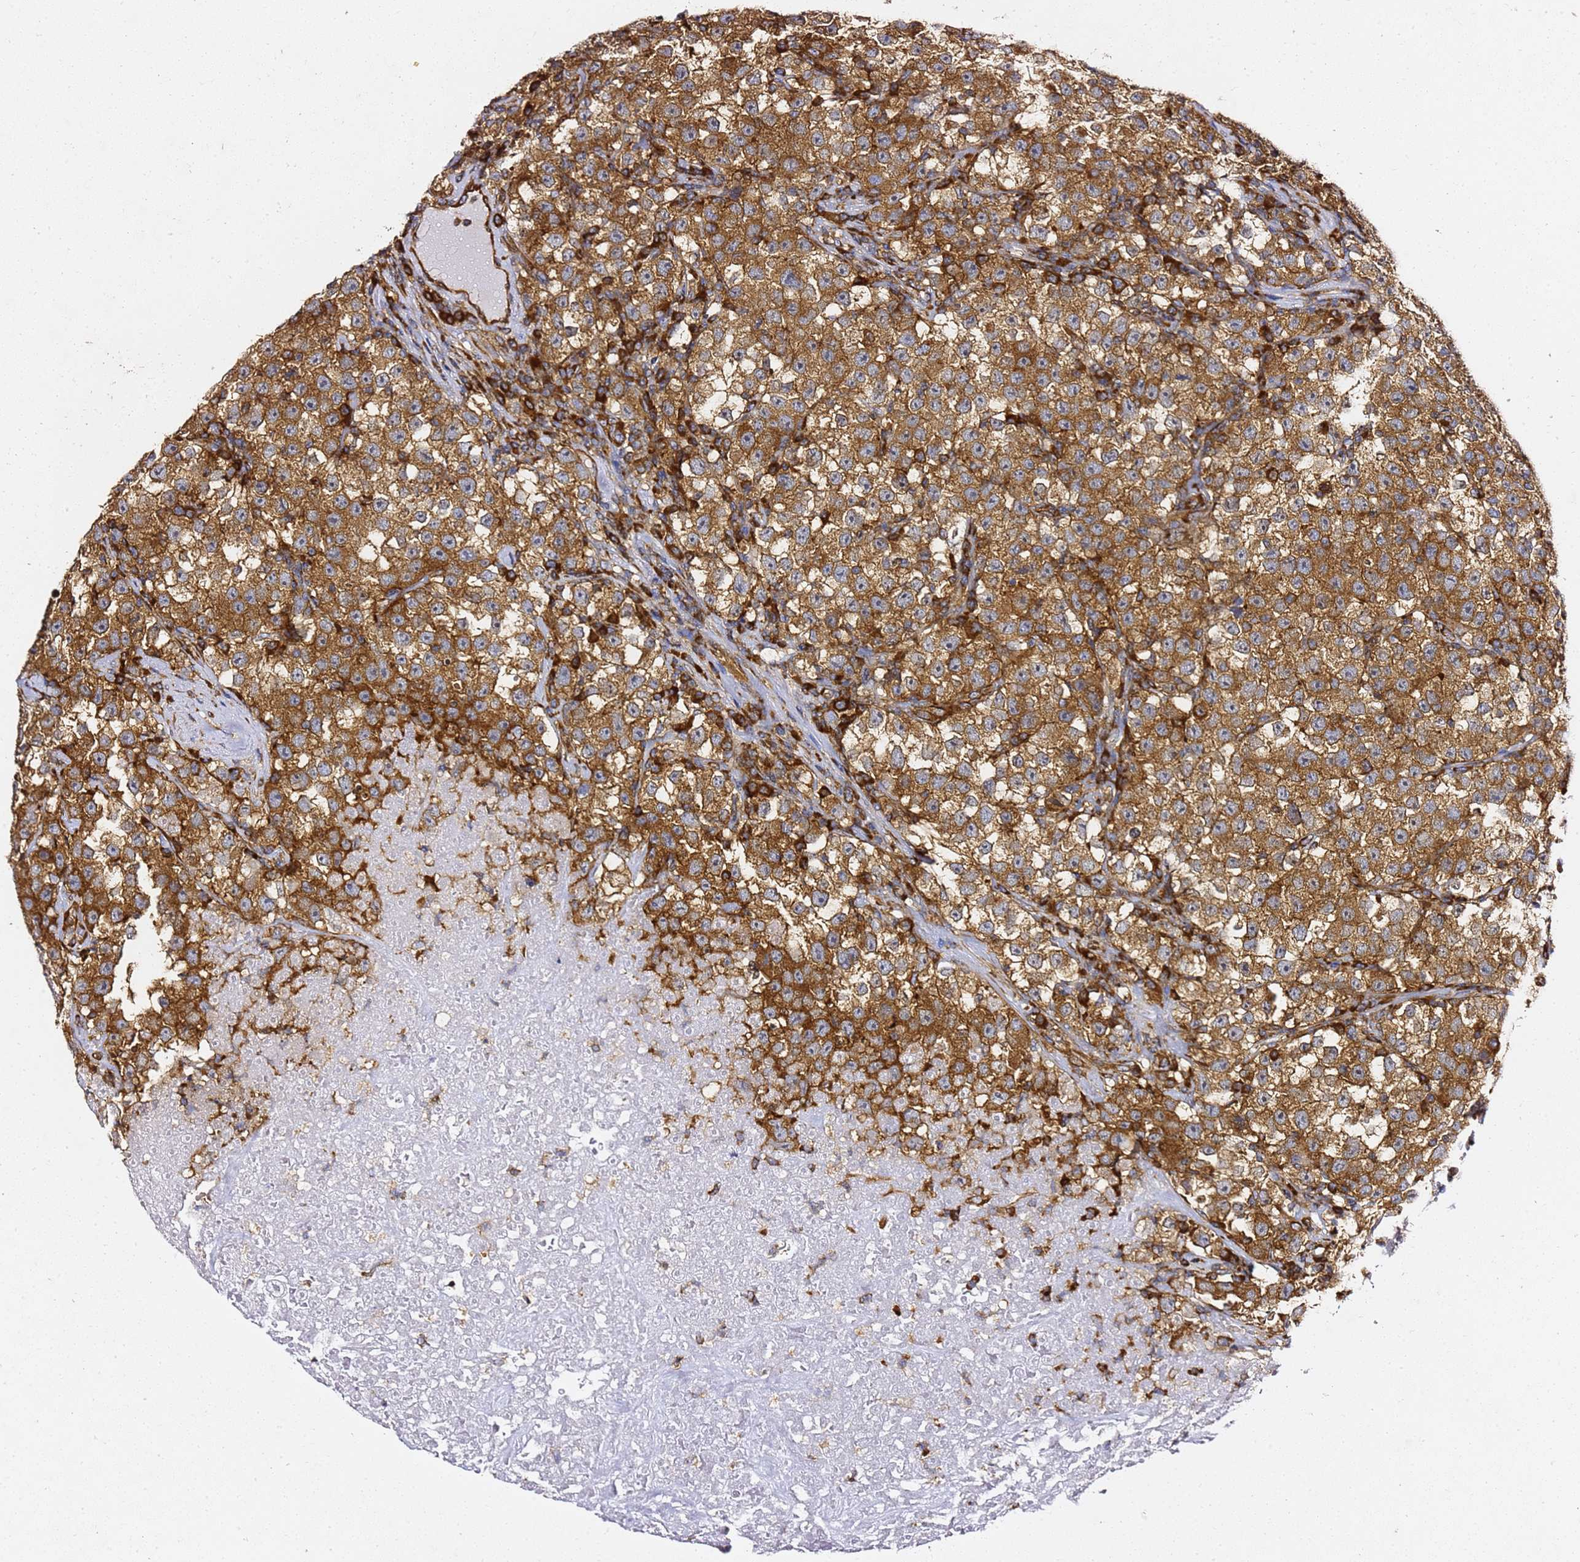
{"staining": {"intensity": "strong", "quantity": ">75%", "location": "cytoplasmic/membranous"}, "tissue": "testis cancer", "cell_type": "Tumor cells", "image_type": "cancer", "snomed": [{"axis": "morphology", "description": "Seminoma, NOS"}, {"axis": "topography", "description": "Testis"}], "caption": "IHC of human testis seminoma reveals high levels of strong cytoplasmic/membranous expression in approximately >75% of tumor cells. Immunohistochemistry stains the protein of interest in brown and the nuclei are stained blue.", "gene": "TPST1", "patient": {"sex": "male", "age": 22}}